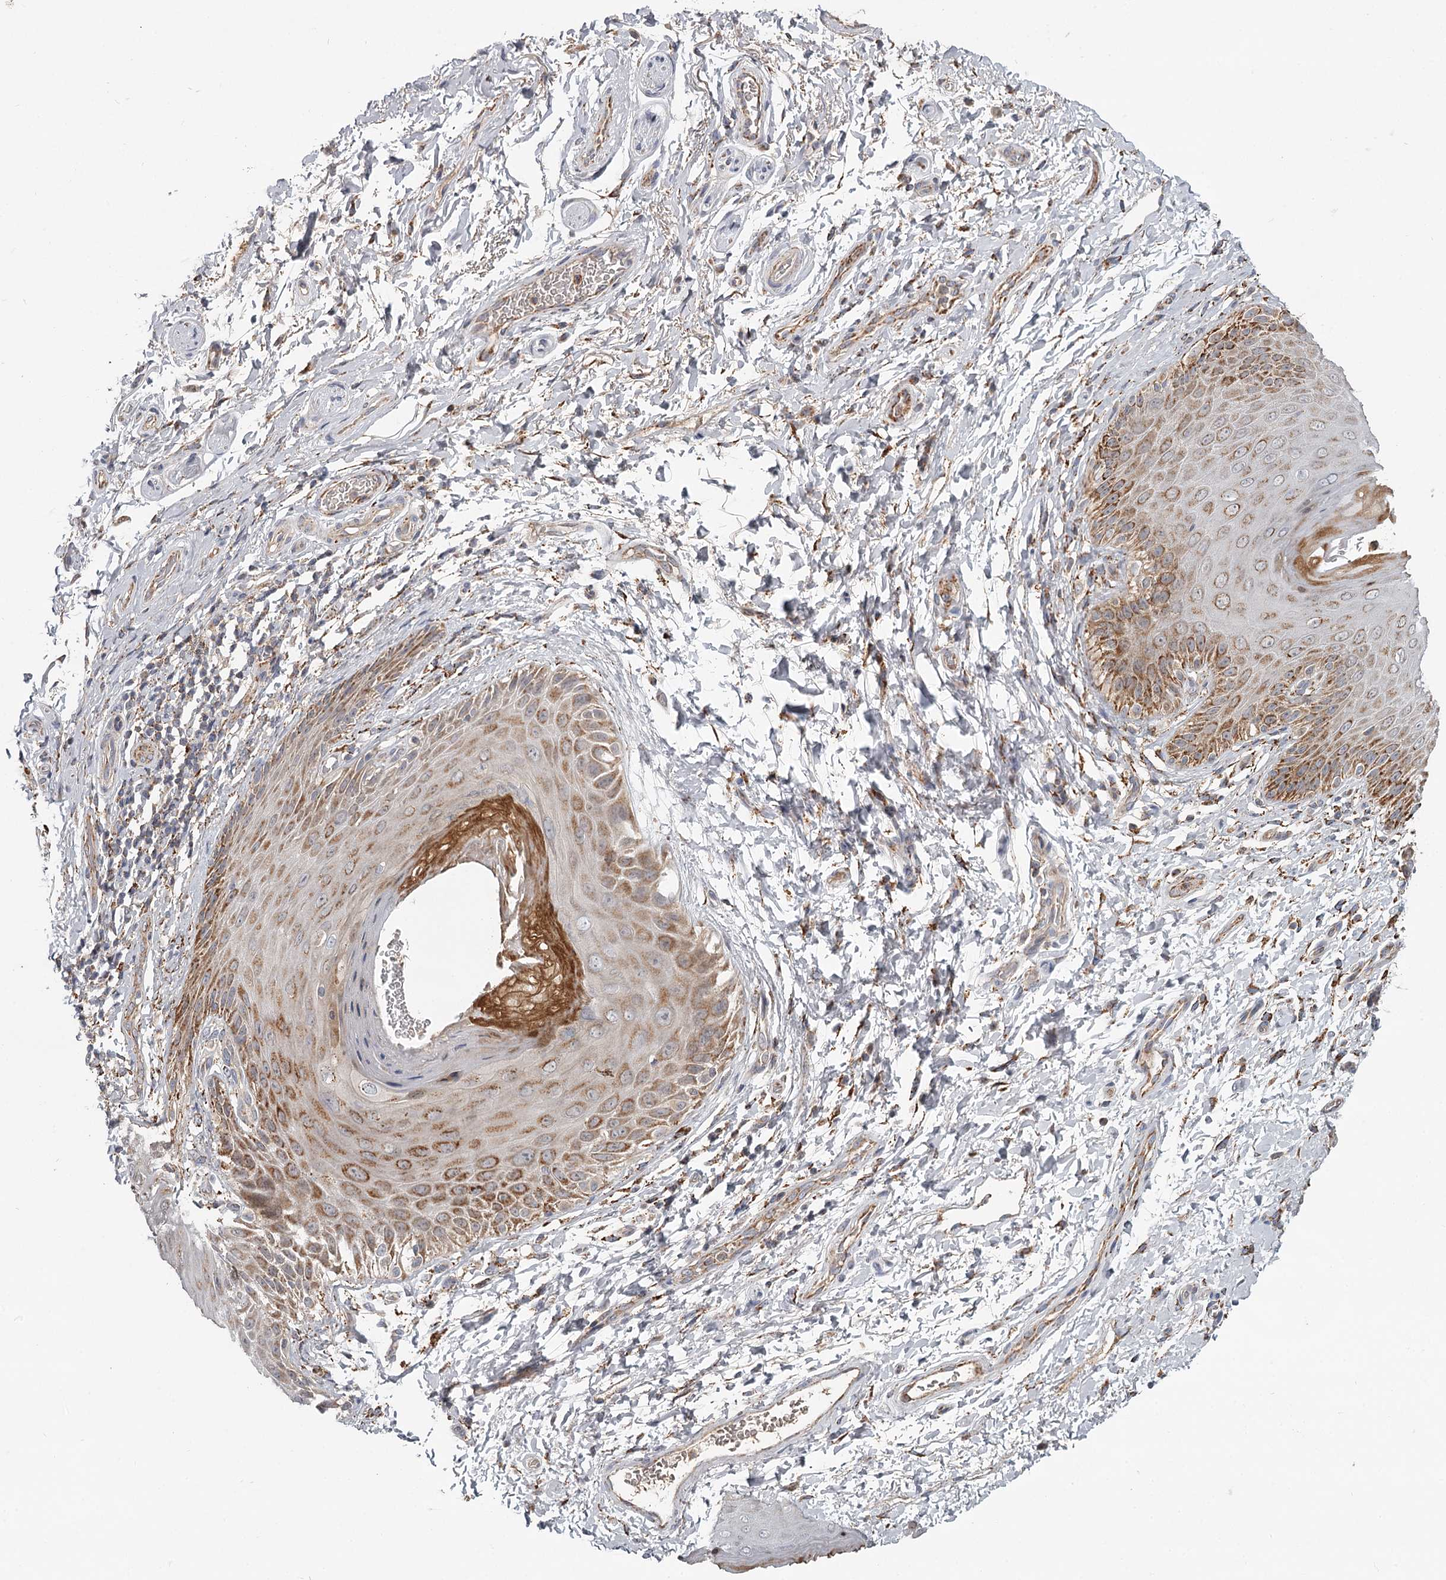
{"staining": {"intensity": "strong", "quantity": "25%-75%", "location": "cytoplasmic/membranous"}, "tissue": "skin", "cell_type": "Epidermal cells", "image_type": "normal", "snomed": [{"axis": "morphology", "description": "Normal tissue, NOS"}, {"axis": "topography", "description": "Anal"}], "caption": "Immunohistochemical staining of benign skin displays high levels of strong cytoplasmic/membranous positivity in about 25%-75% of epidermal cells. Immunohistochemistry stains the protein in brown and the nuclei are stained blue.", "gene": "CDC123", "patient": {"sex": "male", "age": 44}}